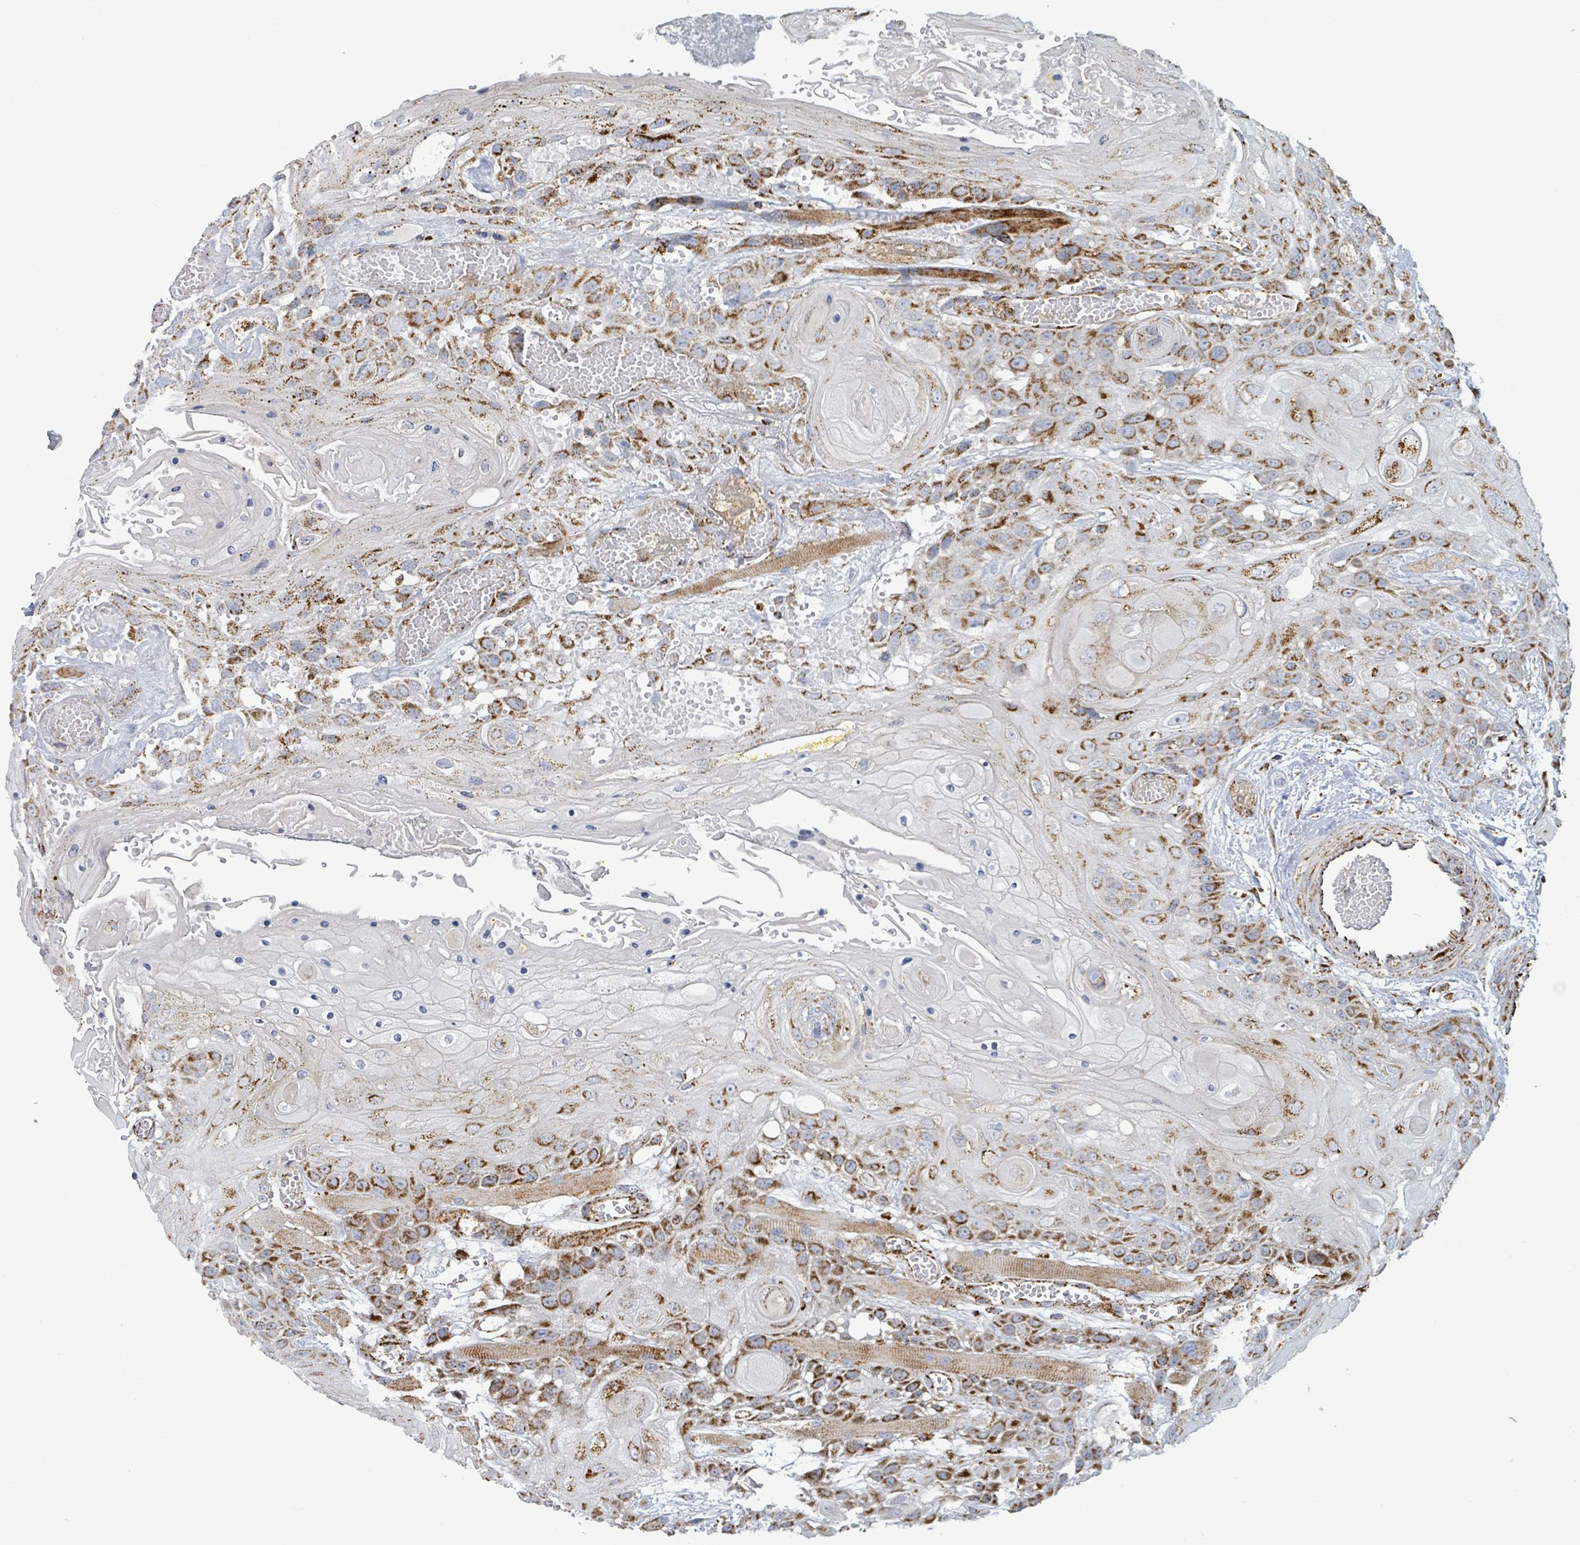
{"staining": {"intensity": "strong", "quantity": "25%-75%", "location": "cytoplasmic/membranous"}, "tissue": "head and neck cancer", "cell_type": "Tumor cells", "image_type": "cancer", "snomed": [{"axis": "morphology", "description": "Squamous cell carcinoma, NOS"}, {"axis": "topography", "description": "Head-Neck"}], "caption": "IHC staining of head and neck cancer (squamous cell carcinoma), which demonstrates high levels of strong cytoplasmic/membranous staining in approximately 25%-75% of tumor cells indicating strong cytoplasmic/membranous protein expression. The staining was performed using DAB (brown) for protein detection and nuclei were counterstained in hematoxylin (blue).", "gene": "SUCLG2", "patient": {"sex": "female", "age": 43}}